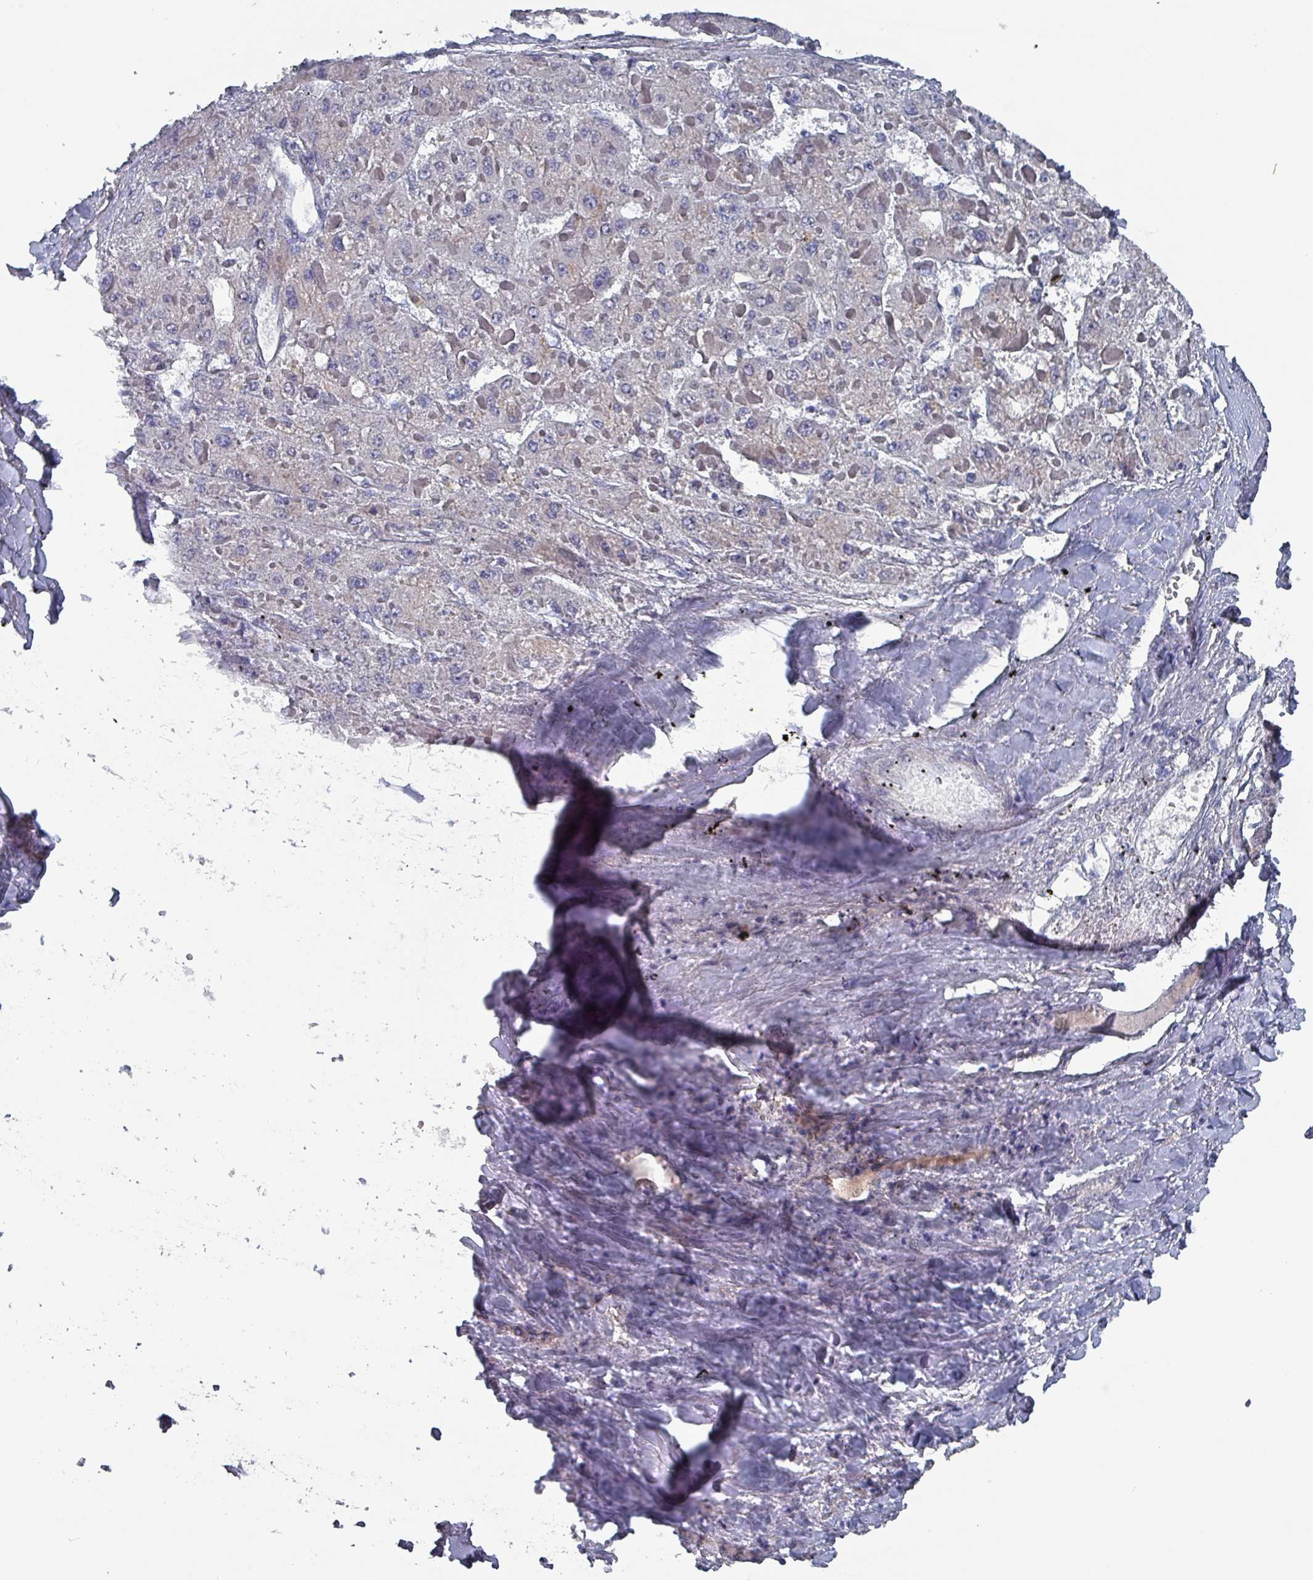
{"staining": {"intensity": "negative", "quantity": "none", "location": "none"}, "tissue": "liver cancer", "cell_type": "Tumor cells", "image_type": "cancer", "snomed": [{"axis": "morphology", "description": "Carcinoma, Hepatocellular, NOS"}, {"axis": "topography", "description": "Liver"}], "caption": "This is a image of IHC staining of hepatocellular carcinoma (liver), which shows no positivity in tumor cells.", "gene": "DRD5", "patient": {"sex": "female", "age": 73}}